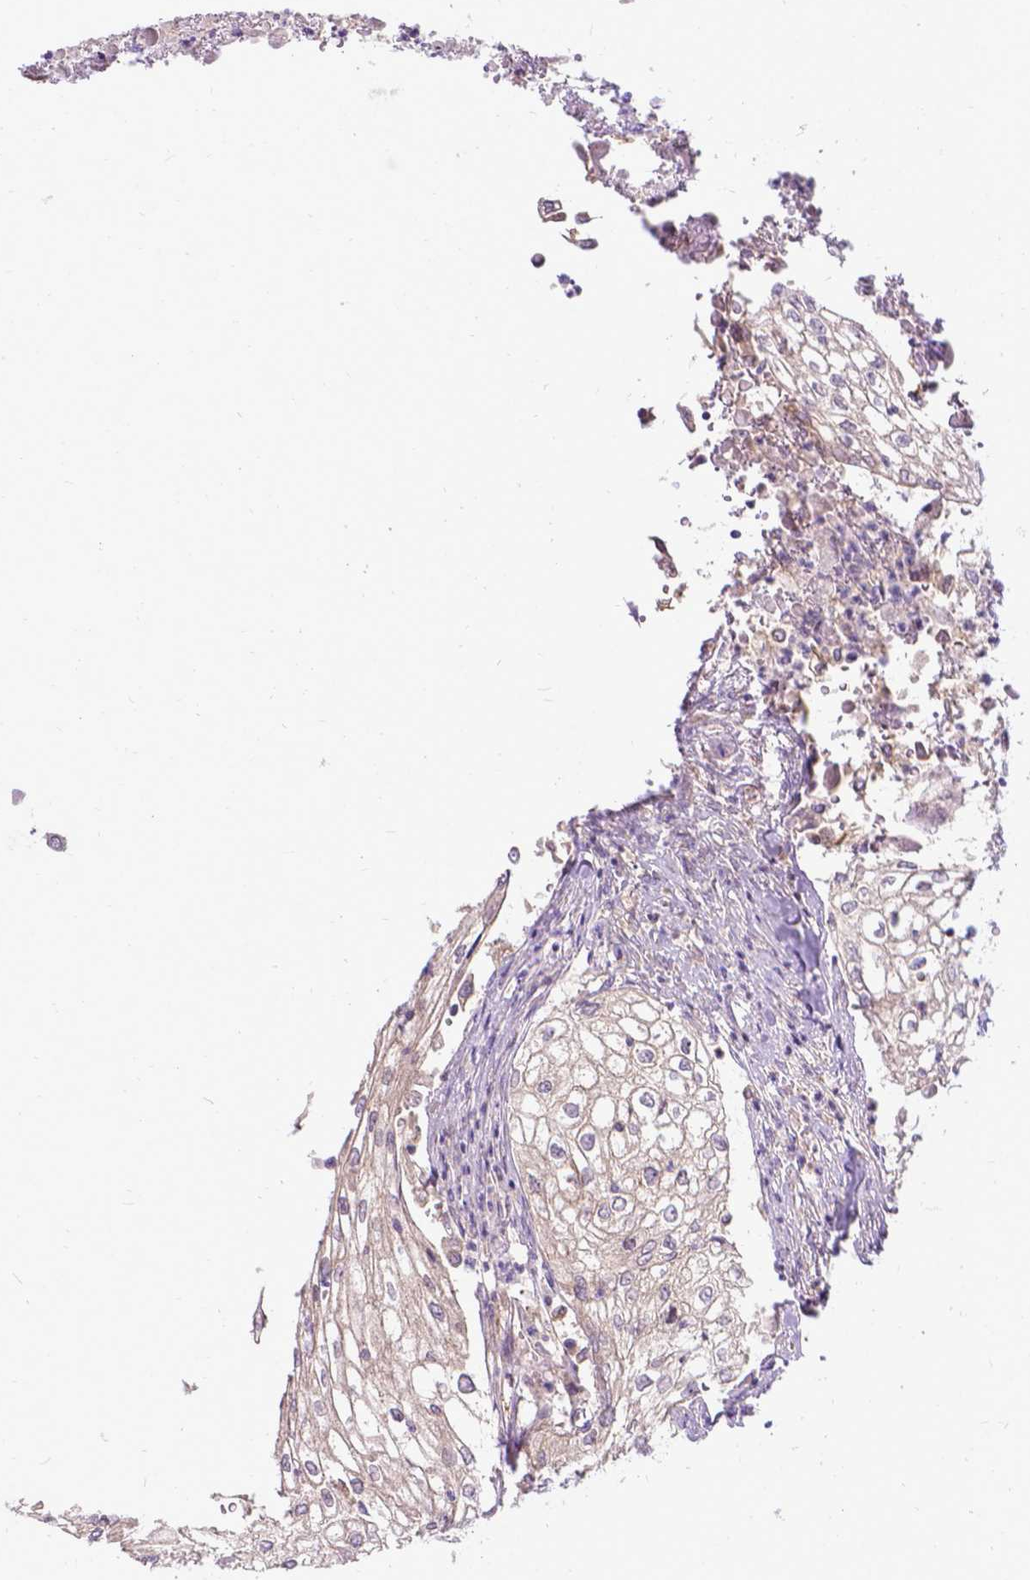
{"staining": {"intensity": "negative", "quantity": "none", "location": "none"}, "tissue": "urothelial cancer", "cell_type": "Tumor cells", "image_type": "cancer", "snomed": [{"axis": "morphology", "description": "Urothelial carcinoma, High grade"}, {"axis": "topography", "description": "Urinary bladder"}], "caption": "Tumor cells show no significant positivity in urothelial cancer.", "gene": "CFAP299", "patient": {"sex": "male", "age": 62}}